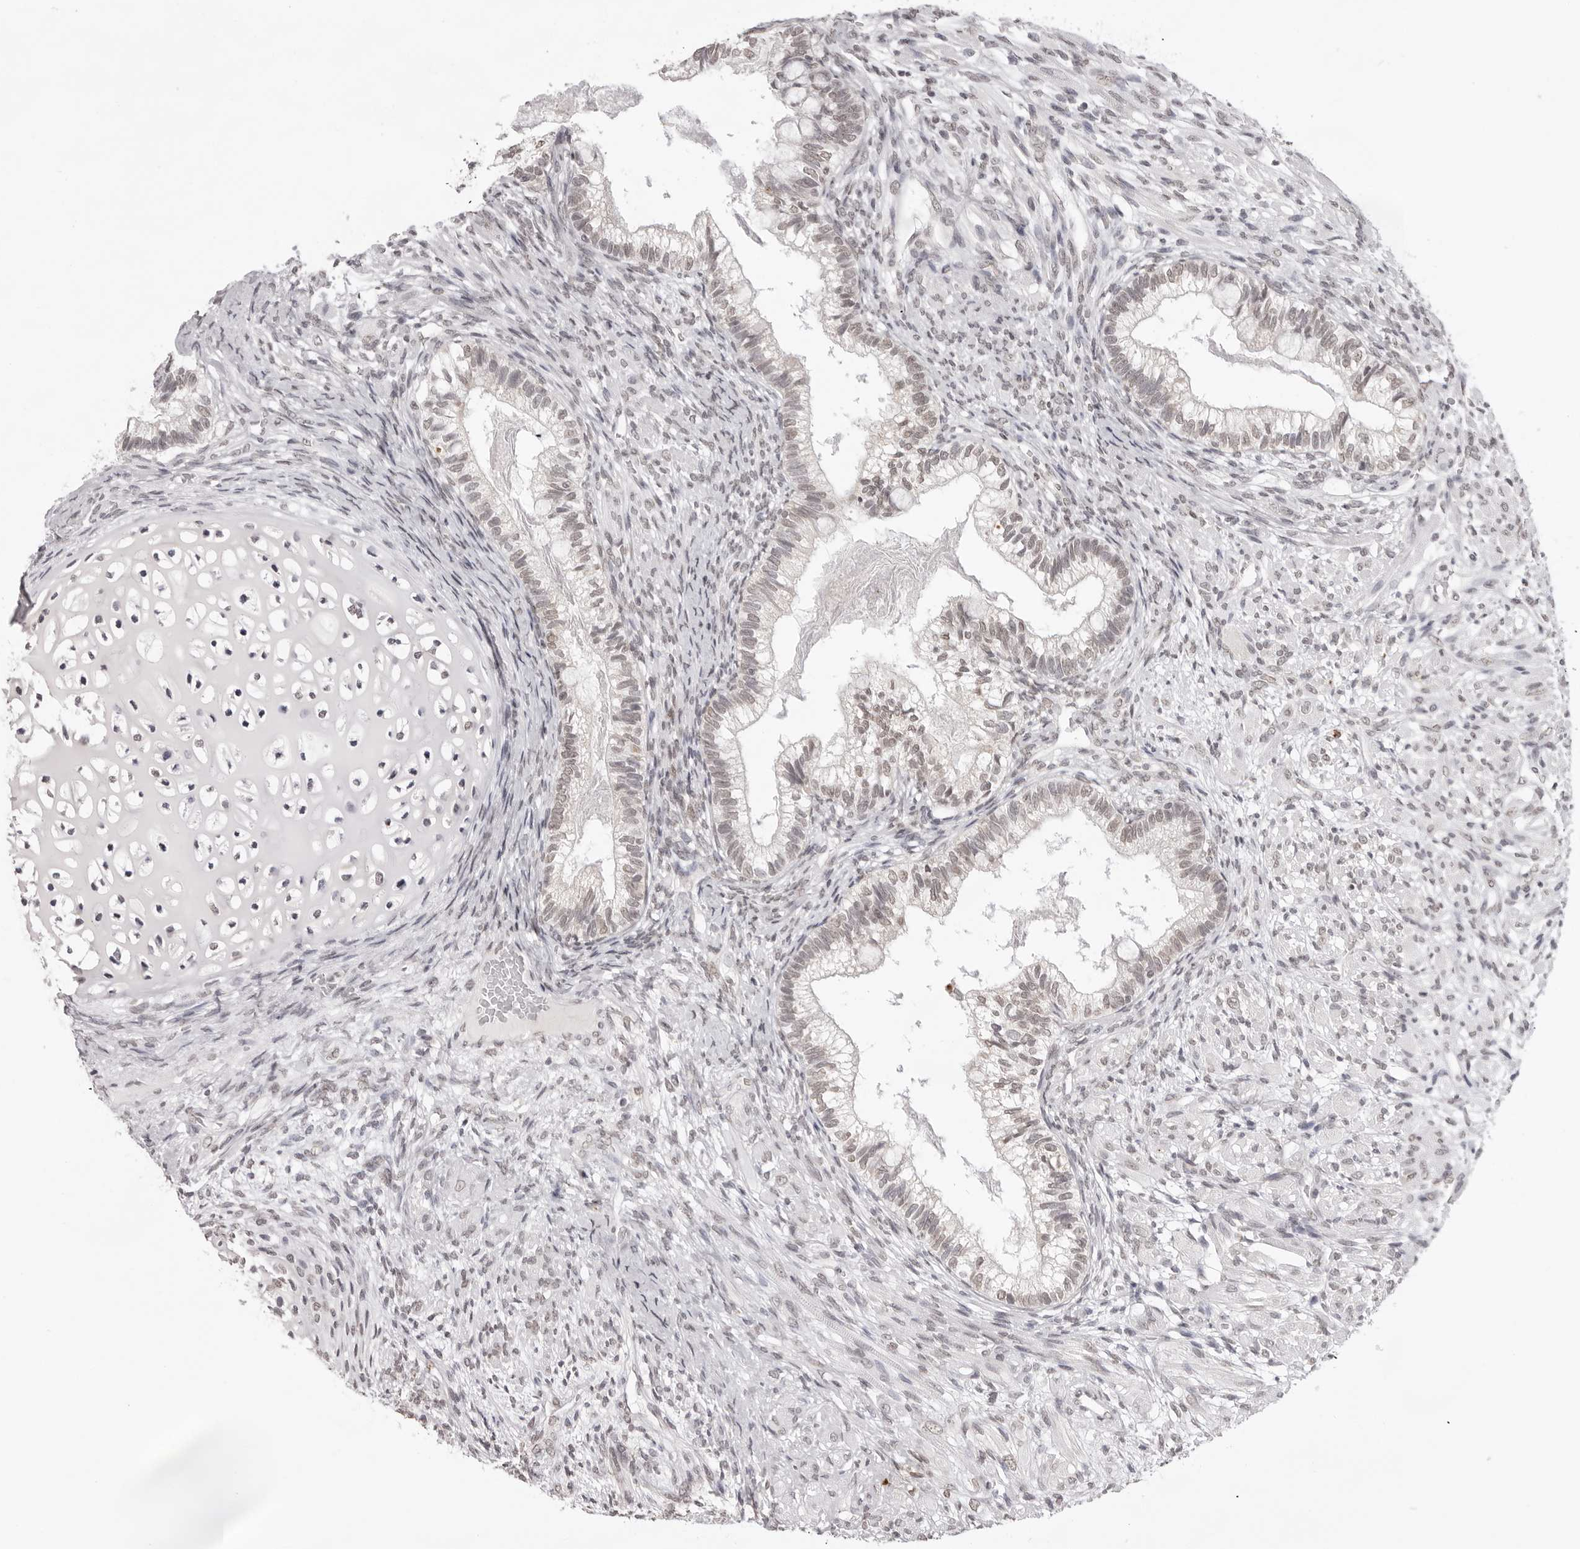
{"staining": {"intensity": "weak", "quantity": "25%-75%", "location": "nuclear"}, "tissue": "testis cancer", "cell_type": "Tumor cells", "image_type": "cancer", "snomed": [{"axis": "morphology", "description": "Seminoma, NOS"}, {"axis": "morphology", "description": "Carcinoma, Embryonal, NOS"}, {"axis": "topography", "description": "Testis"}], "caption": "High-magnification brightfield microscopy of testis cancer (embryonal carcinoma) stained with DAB (brown) and counterstained with hematoxylin (blue). tumor cells exhibit weak nuclear expression is seen in approximately25%-75% of cells. (DAB (3,3'-diaminobenzidine) IHC, brown staining for protein, blue staining for nuclei).", "gene": "NTM", "patient": {"sex": "male", "age": 28}}